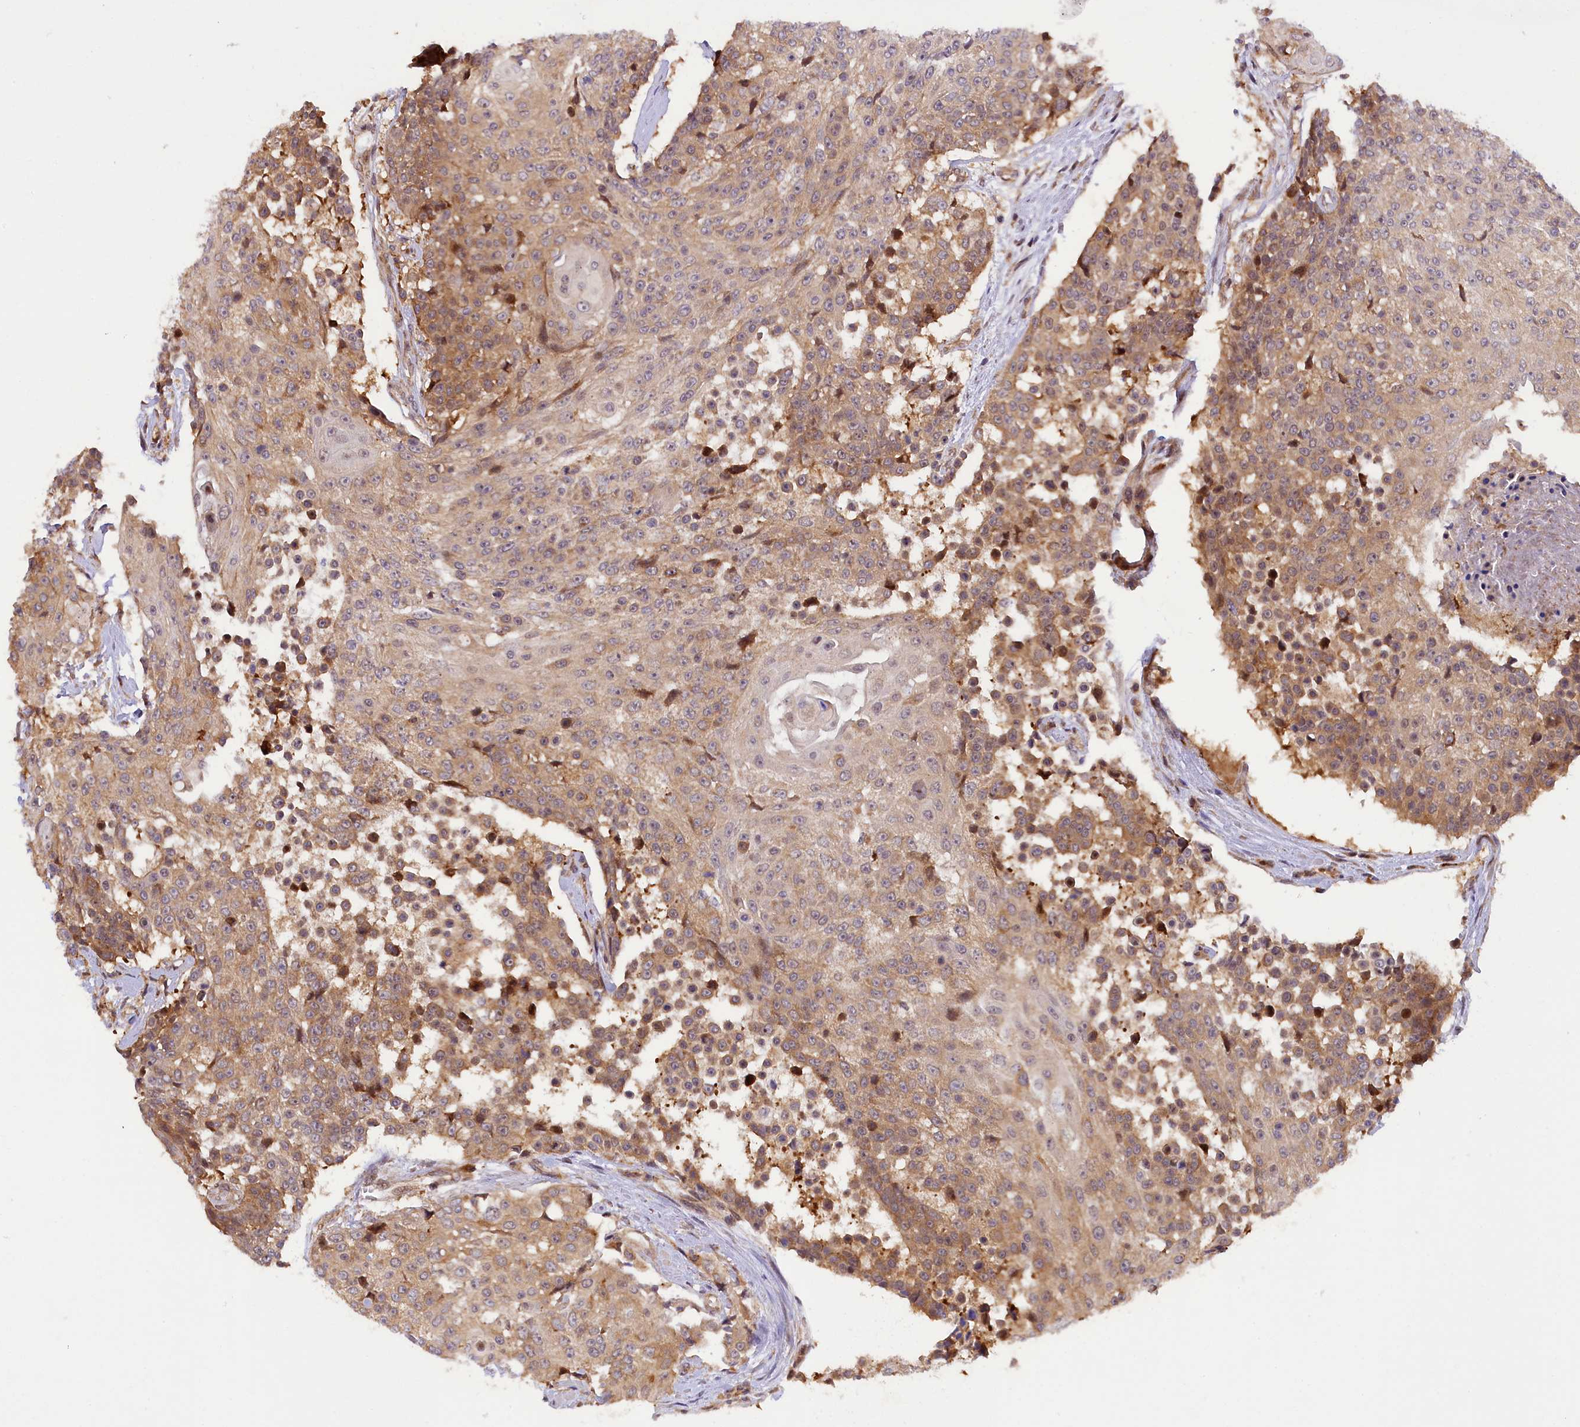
{"staining": {"intensity": "moderate", "quantity": ">75%", "location": "cytoplasmic/membranous"}, "tissue": "urothelial cancer", "cell_type": "Tumor cells", "image_type": "cancer", "snomed": [{"axis": "morphology", "description": "Urothelial carcinoma, High grade"}, {"axis": "topography", "description": "Urinary bladder"}], "caption": "Brown immunohistochemical staining in high-grade urothelial carcinoma demonstrates moderate cytoplasmic/membranous staining in about >75% of tumor cells. (DAB IHC with brightfield microscopy, high magnification).", "gene": "SAMD4A", "patient": {"sex": "female", "age": 63}}